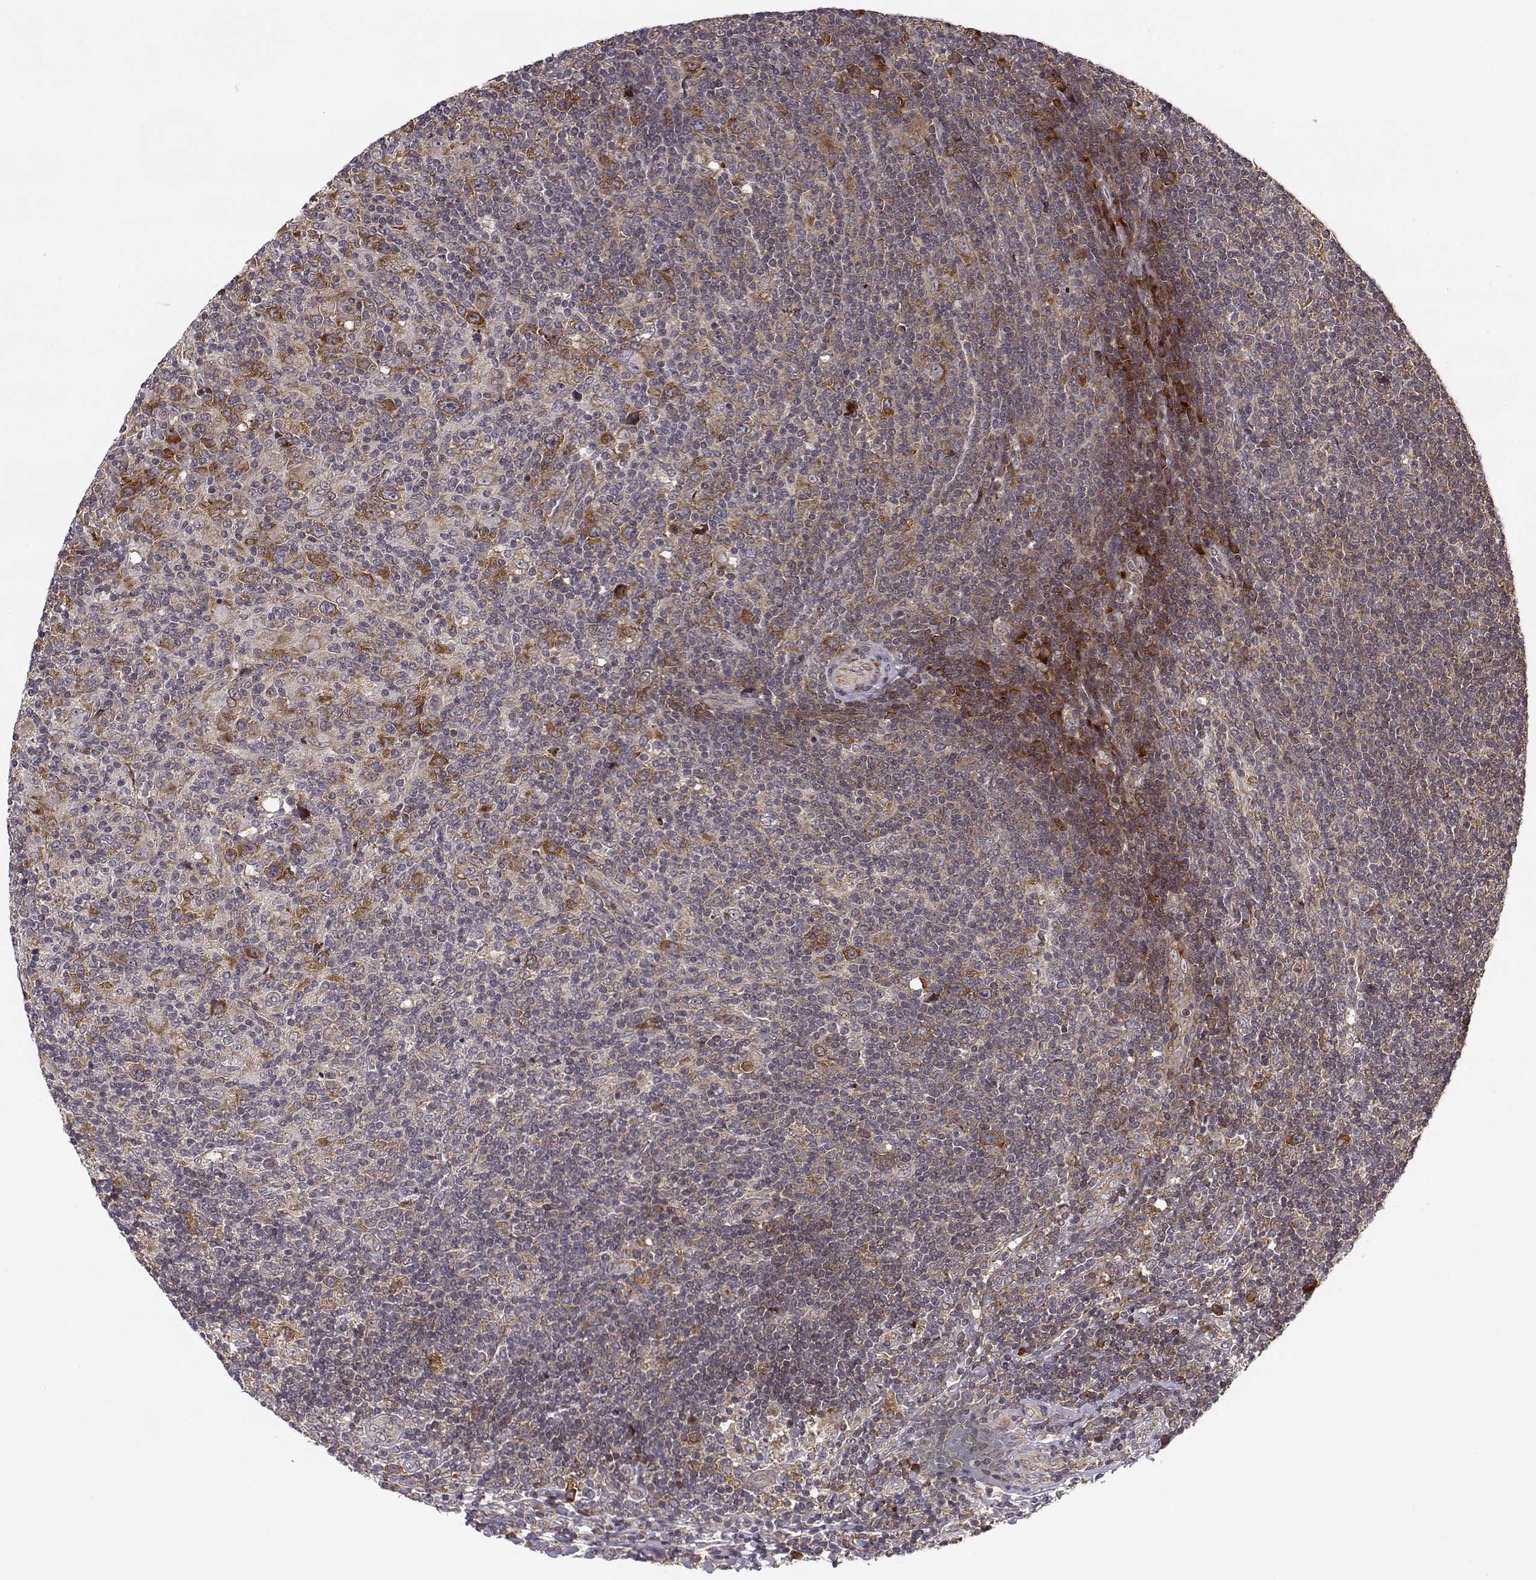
{"staining": {"intensity": "strong", "quantity": ">75%", "location": "cytoplasmic/membranous"}, "tissue": "lymphoma", "cell_type": "Tumor cells", "image_type": "cancer", "snomed": [{"axis": "morphology", "description": "Hodgkin's disease, NOS"}, {"axis": "topography", "description": "Lymph node"}], "caption": "A high-resolution image shows immunohistochemistry (IHC) staining of lymphoma, which displays strong cytoplasmic/membranous staining in about >75% of tumor cells.", "gene": "RPL31", "patient": {"sex": "male", "age": 40}}